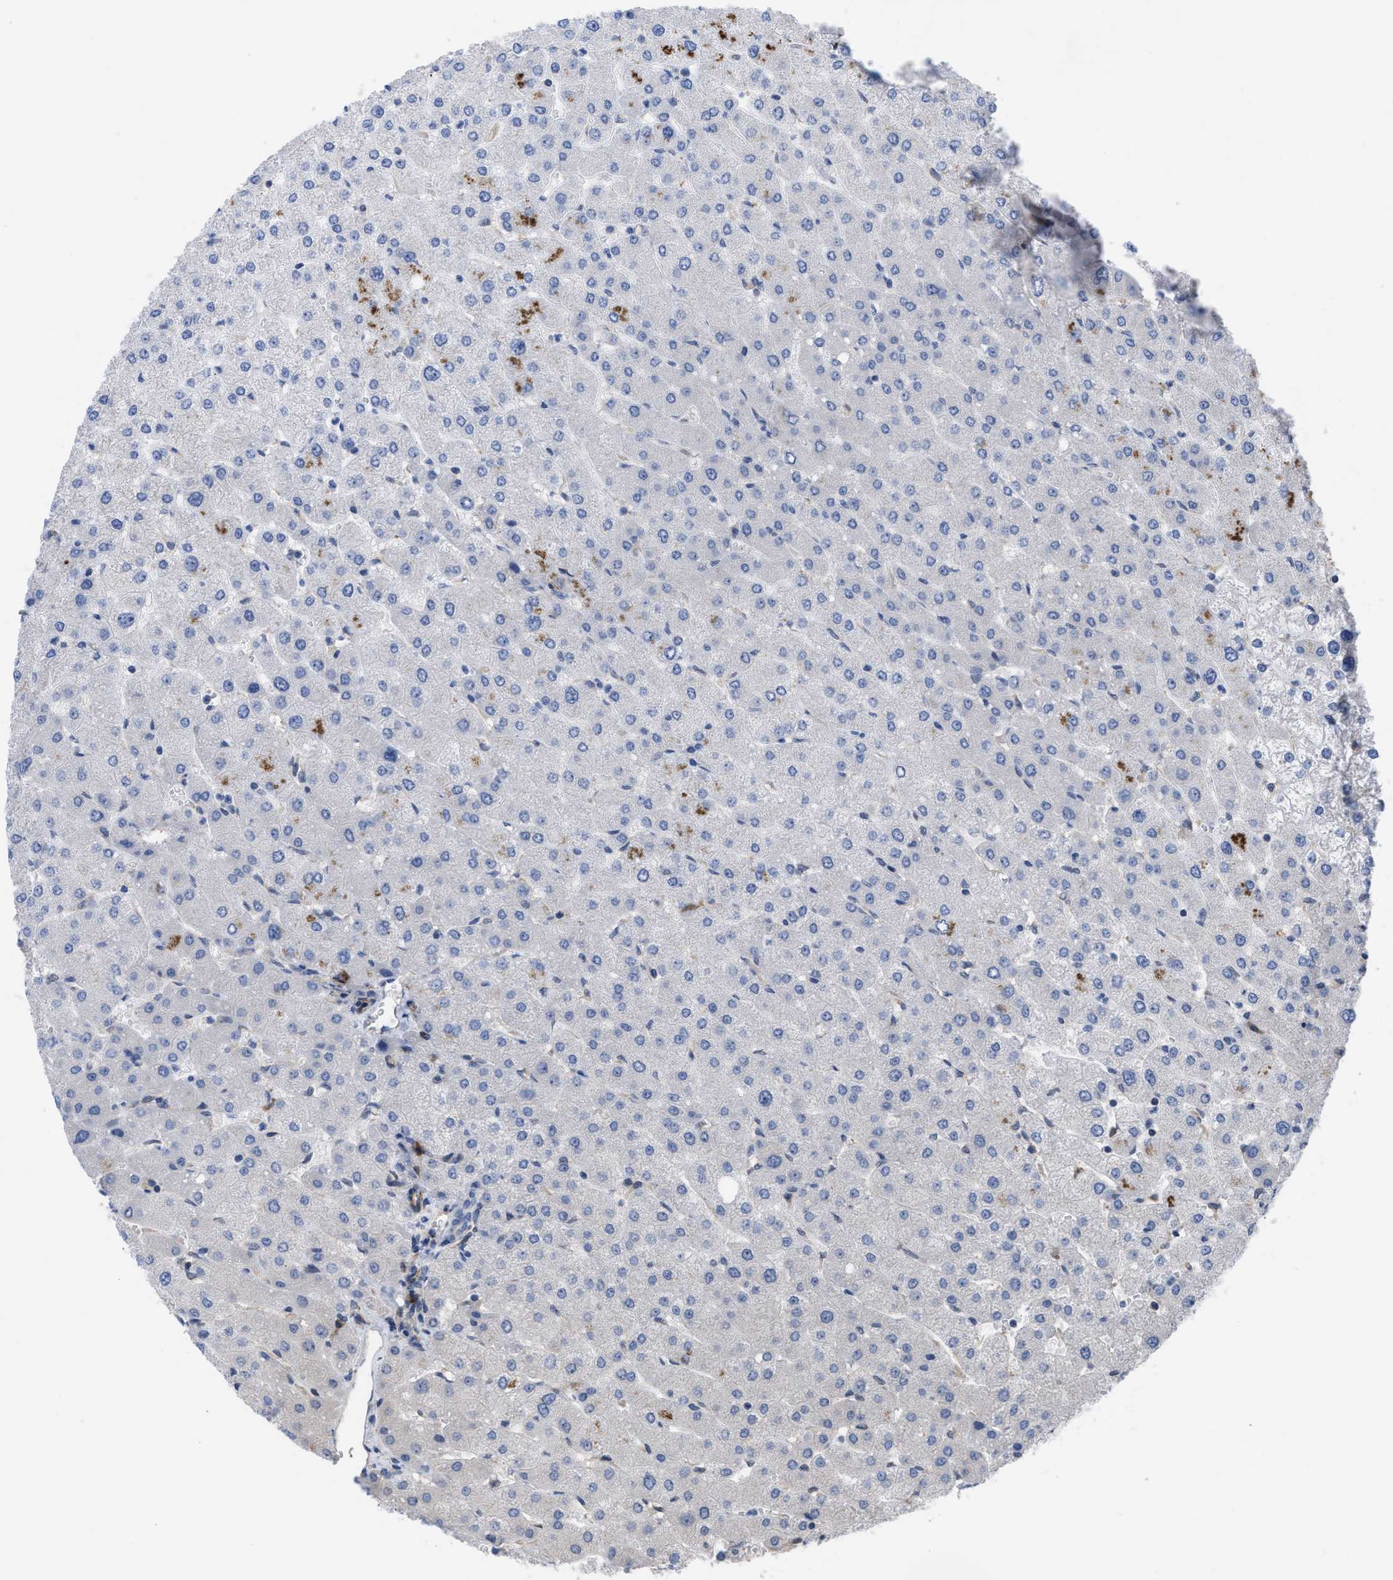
{"staining": {"intensity": "negative", "quantity": "none", "location": "none"}, "tissue": "liver", "cell_type": "Cholangiocytes", "image_type": "normal", "snomed": [{"axis": "morphology", "description": "Normal tissue, NOS"}, {"axis": "topography", "description": "Liver"}], "caption": "An immunohistochemistry (IHC) histopathology image of normal liver is shown. There is no staining in cholangiocytes of liver.", "gene": "IL17RE", "patient": {"sex": "male", "age": 55}}